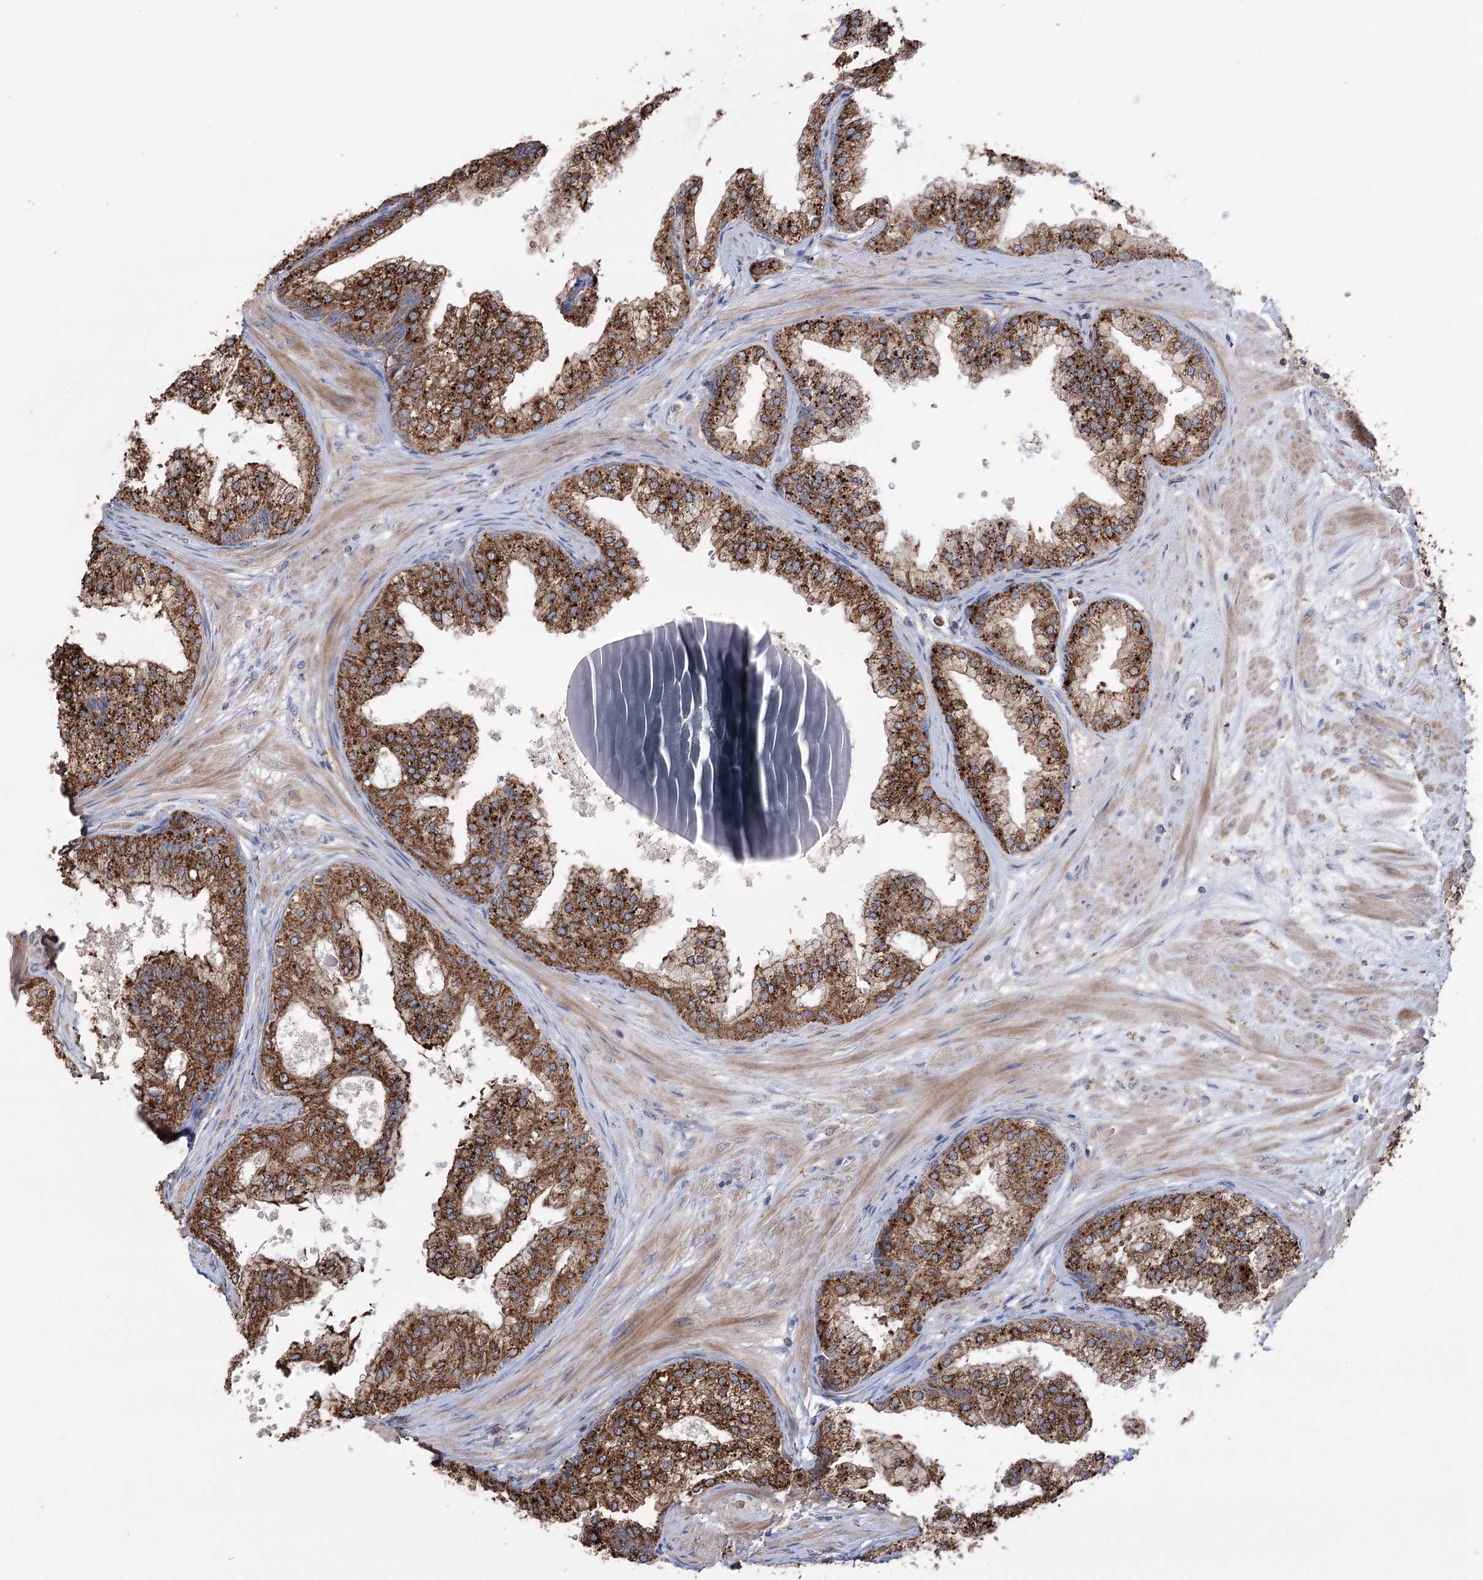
{"staining": {"intensity": "strong", "quantity": ">75%", "location": "cytoplasmic/membranous"}, "tissue": "prostate", "cell_type": "Glandular cells", "image_type": "normal", "snomed": [{"axis": "morphology", "description": "Normal tissue, NOS"}, {"axis": "topography", "description": "Prostate"}], "caption": "An image showing strong cytoplasmic/membranous positivity in approximately >75% of glandular cells in unremarkable prostate, as visualized by brown immunohistochemical staining.", "gene": "TRIM71", "patient": {"sex": "male", "age": 60}}